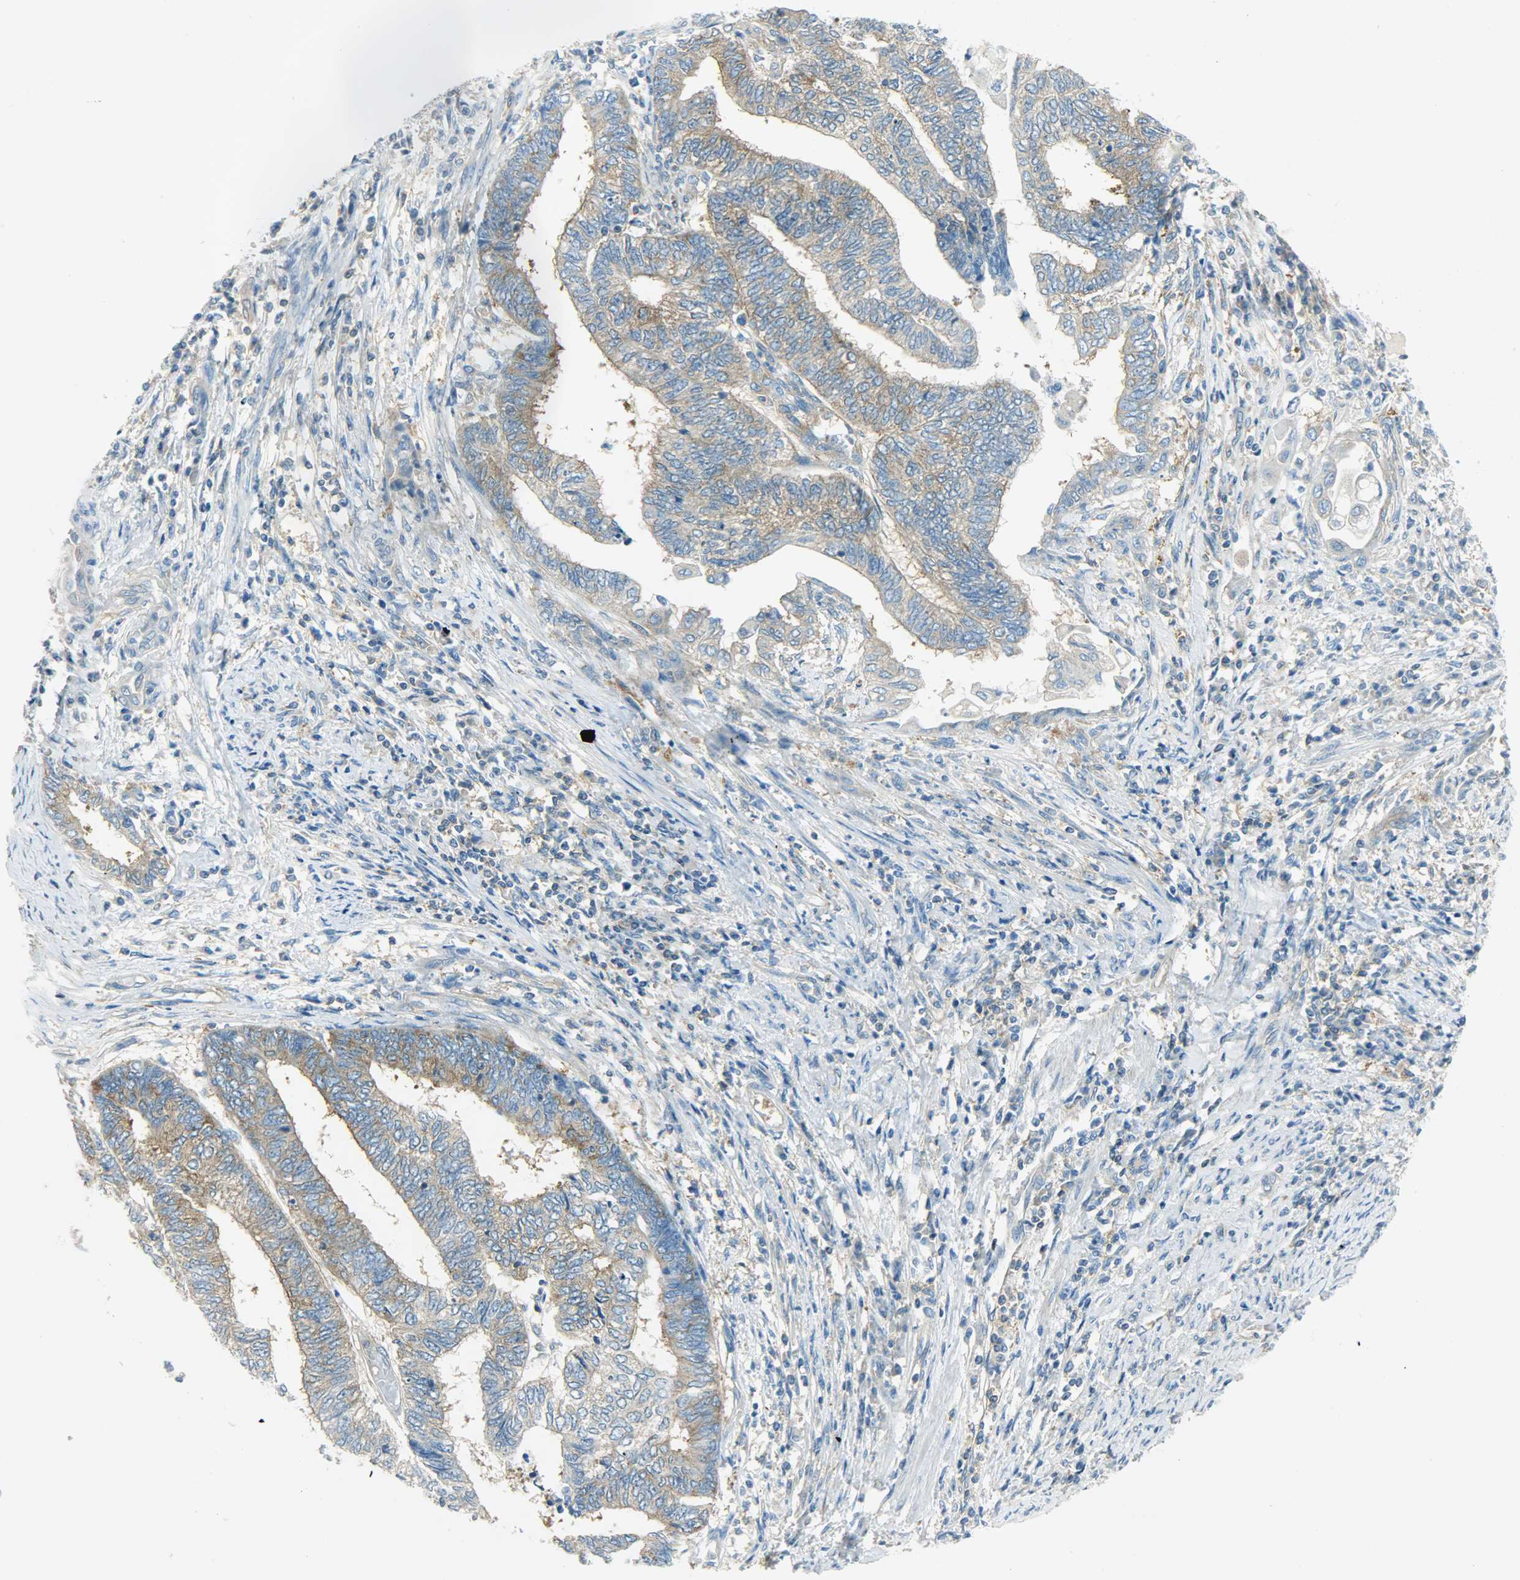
{"staining": {"intensity": "weak", "quantity": "25%-75%", "location": "cytoplasmic/membranous"}, "tissue": "endometrial cancer", "cell_type": "Tumor cells", "image_type": "cancer", "snomed": [{"axis": "morphology", "description": "Adenocarcinoma, NOS"}, {"axis": "topography", "description": "Uterus"}, {"axis": "topography", "description": "Endometrium"}], "caption": "Brown immunohistochemical staining in human adenocarcinoma (endometrial) reveals weak cytoplasmic/membranous positivity in about 25%-75% of tumor cells. Nuclei are stained in blue.", "gene": "TSC22D2", "patient": {"sex": "female", "age": 70}}